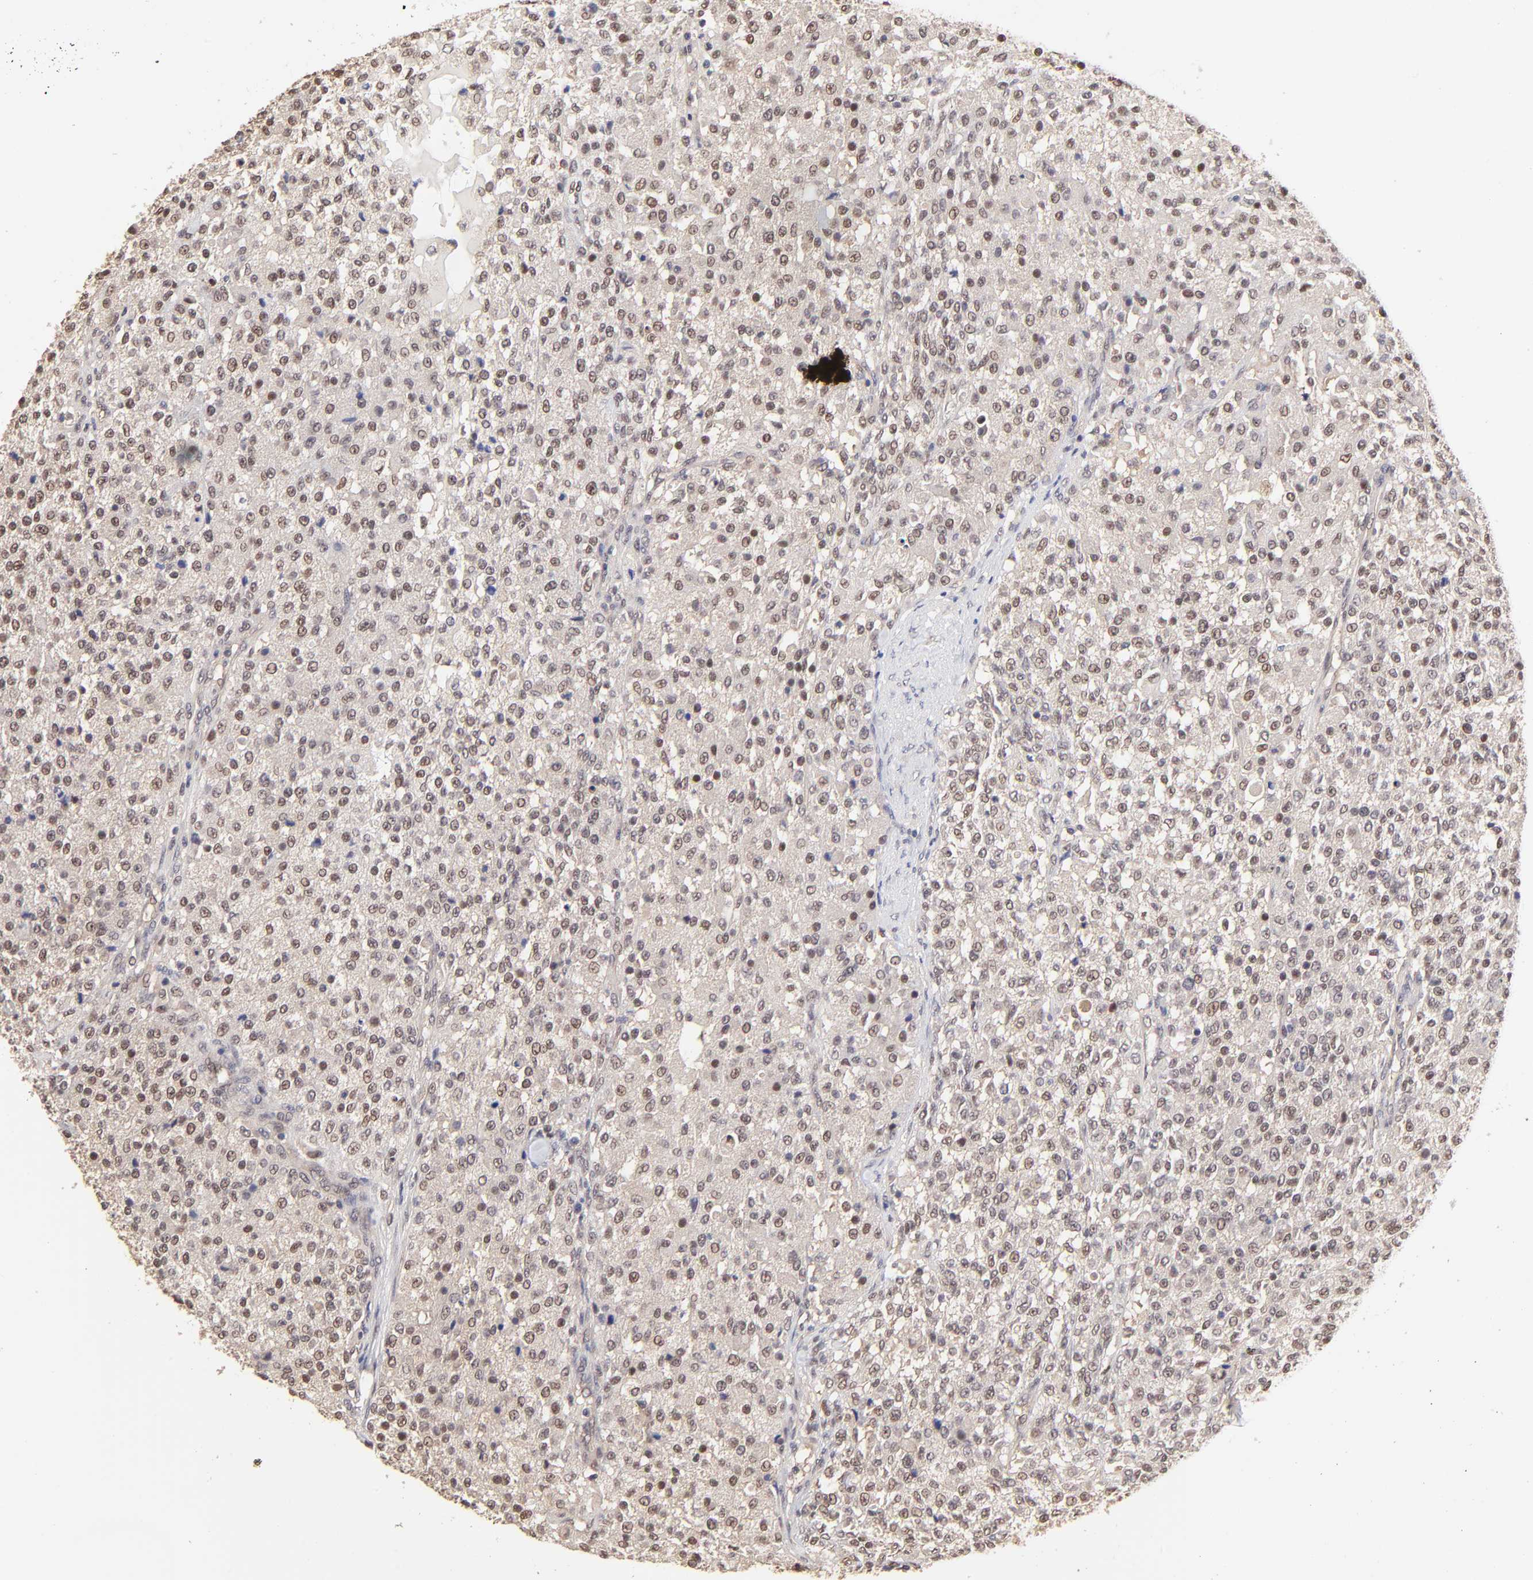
{"staining": {"intensity": "weak", "quantity": "25%-75%", "location": "nuclear"}, "tissue": "testis cancer", "cell_type": "Tumor cells", "image_type": "cancer", "snomed": [{"axis": "morphology", "description": "Seminoma, NOS"}, {"axis": "topography", "description": "Testis"}], "caption": "Protein expression by IHC displays weak nuclear staining in about 25%-75% of tumor cells in seminoma (testis).", "gene": "PSMC4", "patient": {"sex": "male", "age": 59}}